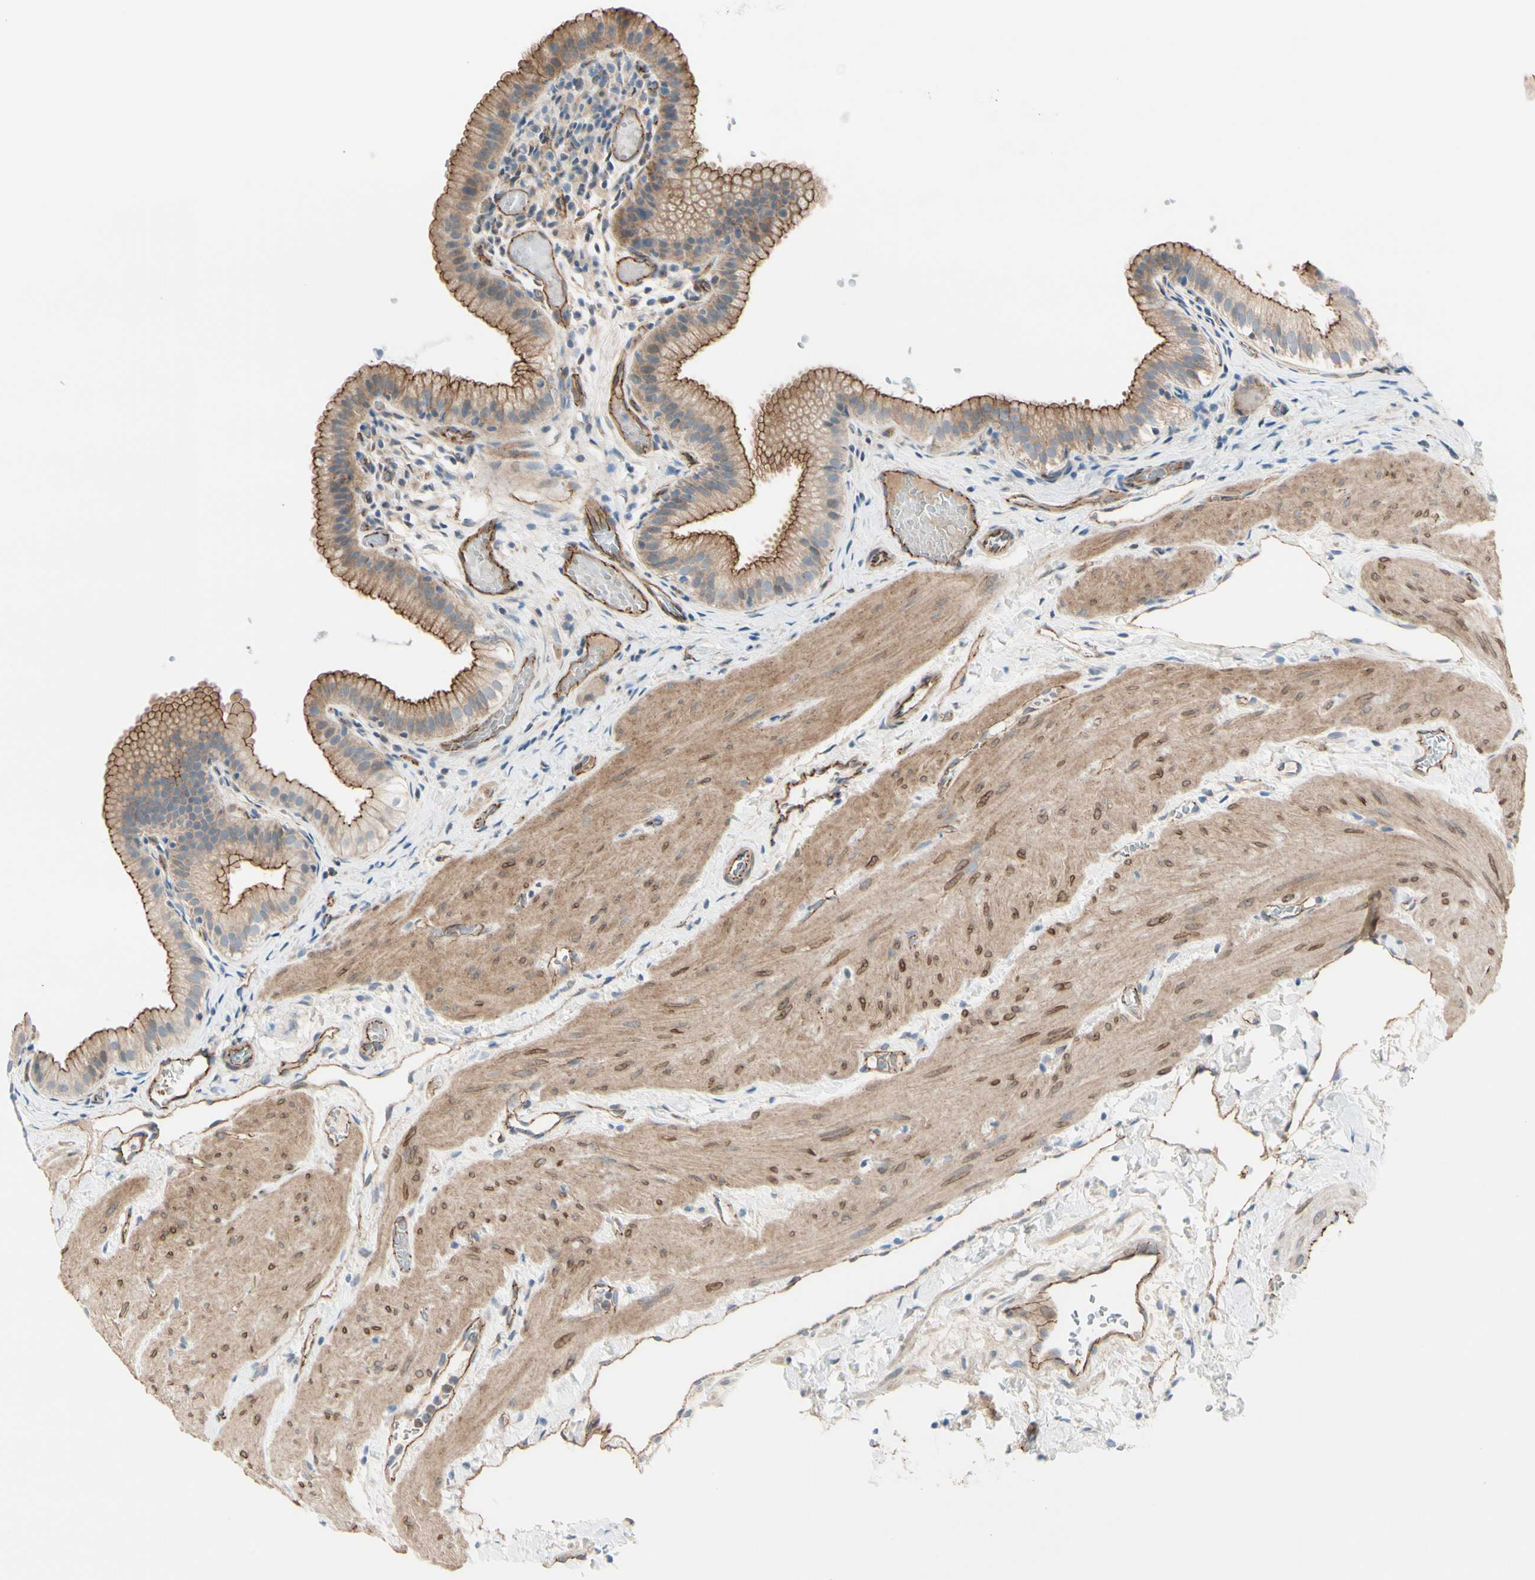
{"staining": {"intensity": "moderate", "quantity": "25%-75%", "location": "cytoplasmic/membranous"}, "tissue": "gallbladder", "cell_type": "Glandular cells", "image_type": "normal", "snomed": [{"axis": "morphology", "description": "Normal tissue, NOS"}, {"axis": "topography", "description": "Gallbladder"}], "caption": "IHC micrograph of benign human gallbladder stained for a protein (brown), which reveals medium levels of moderate cytoplasmic/membranous expression in about 25%-75% of glandular cells.", "gene": "TJP1", "patient": {"sex": "female", "age": 26}}